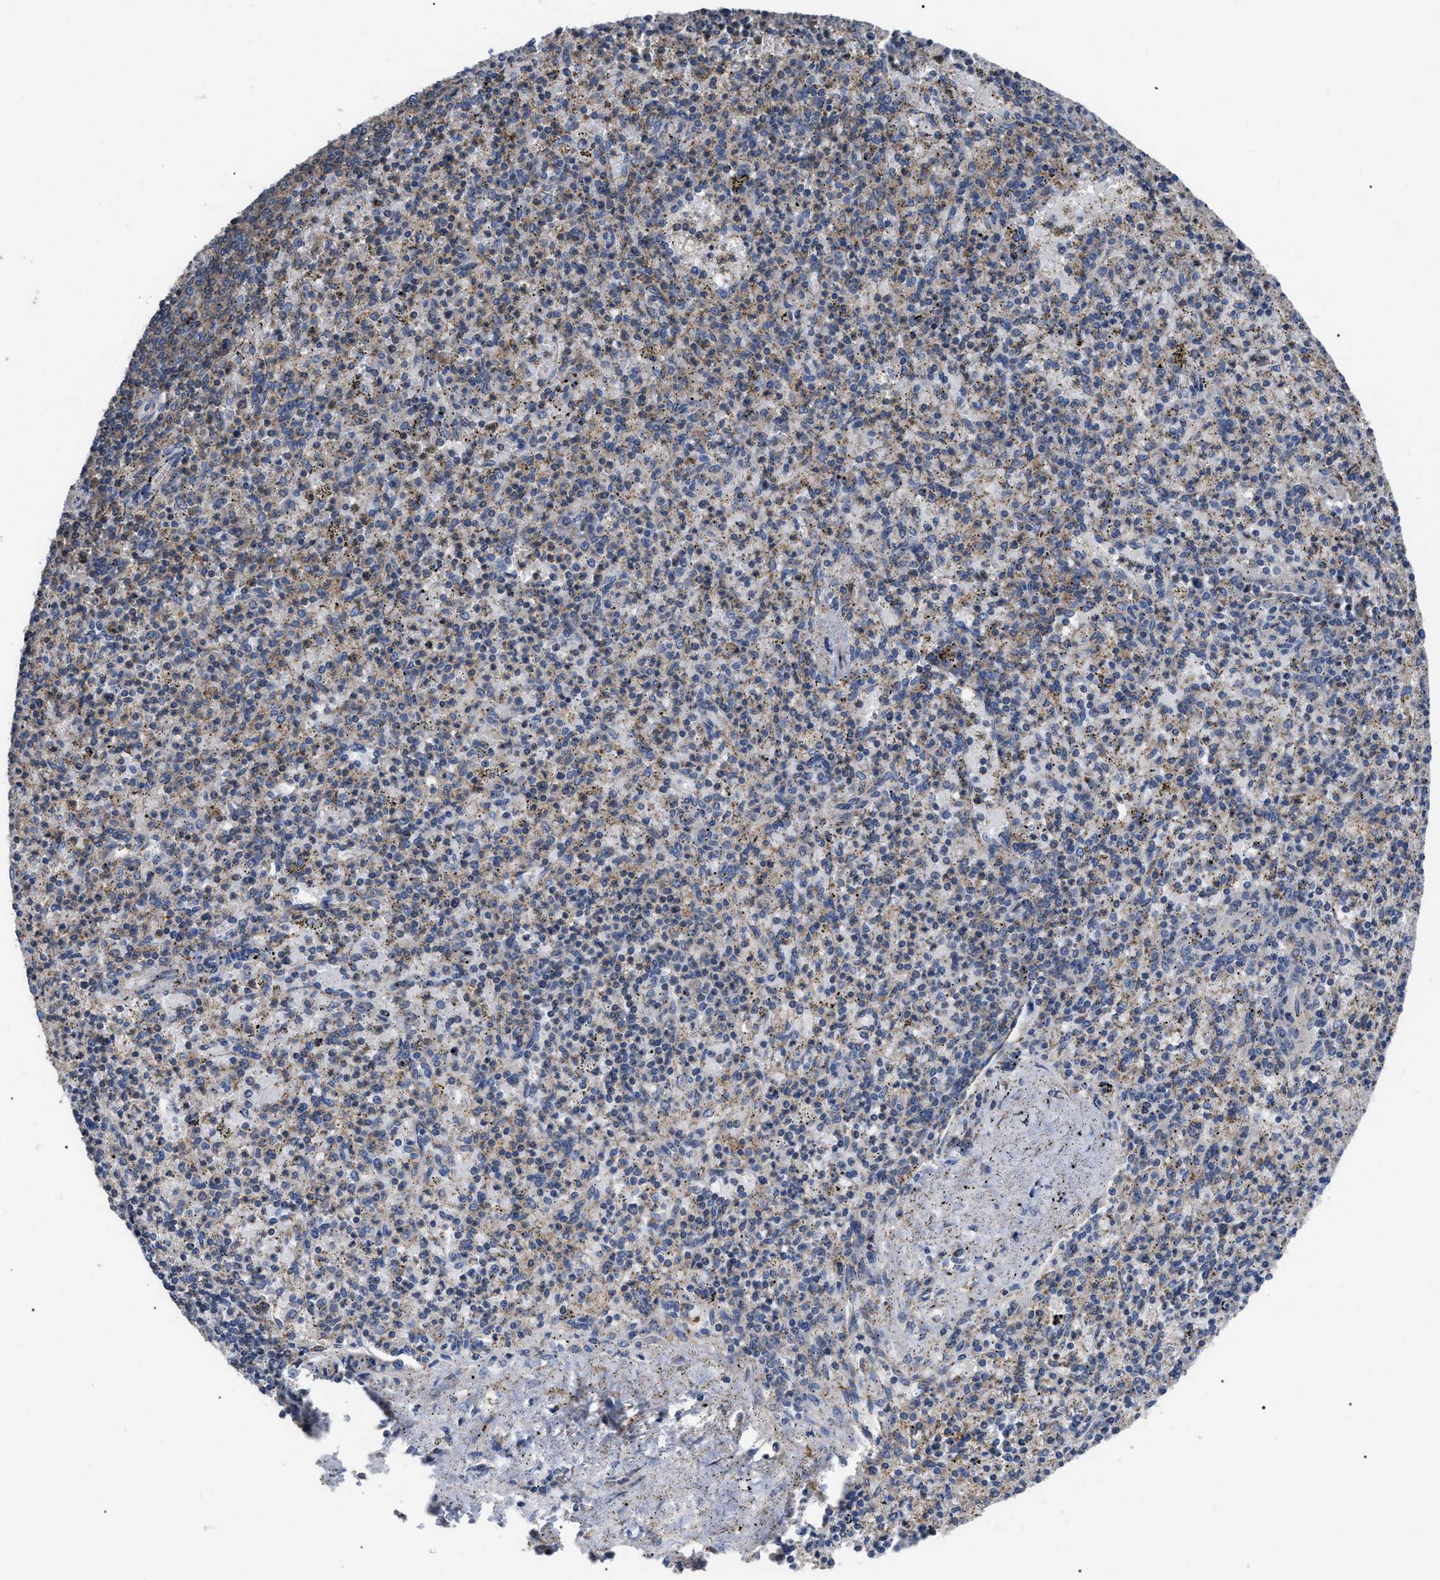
{"staining": {"intensity": "weak", "quantity": "25%-75%", "location": "cytoplasmic/membranous"}, "tissue": "spleen", "cell_type": "Cells in red pulp", "image_type": "normal", "snomed": [{"axis": "morphology", "description": "Normal tissue, NOS"}, {"axis": "topography", "description": "Spleen"}], "caption": "Spleen stained with DAB (3,3'-diaminobenzidine) immunohistochemistry (IHC) exhibits low levels of weak cytoplasmic/membranous expression in approximately 25%-75% of cells in red pulp.", "gene": "FAM171A2", "patient": {"sex": "male", "age": 72}}